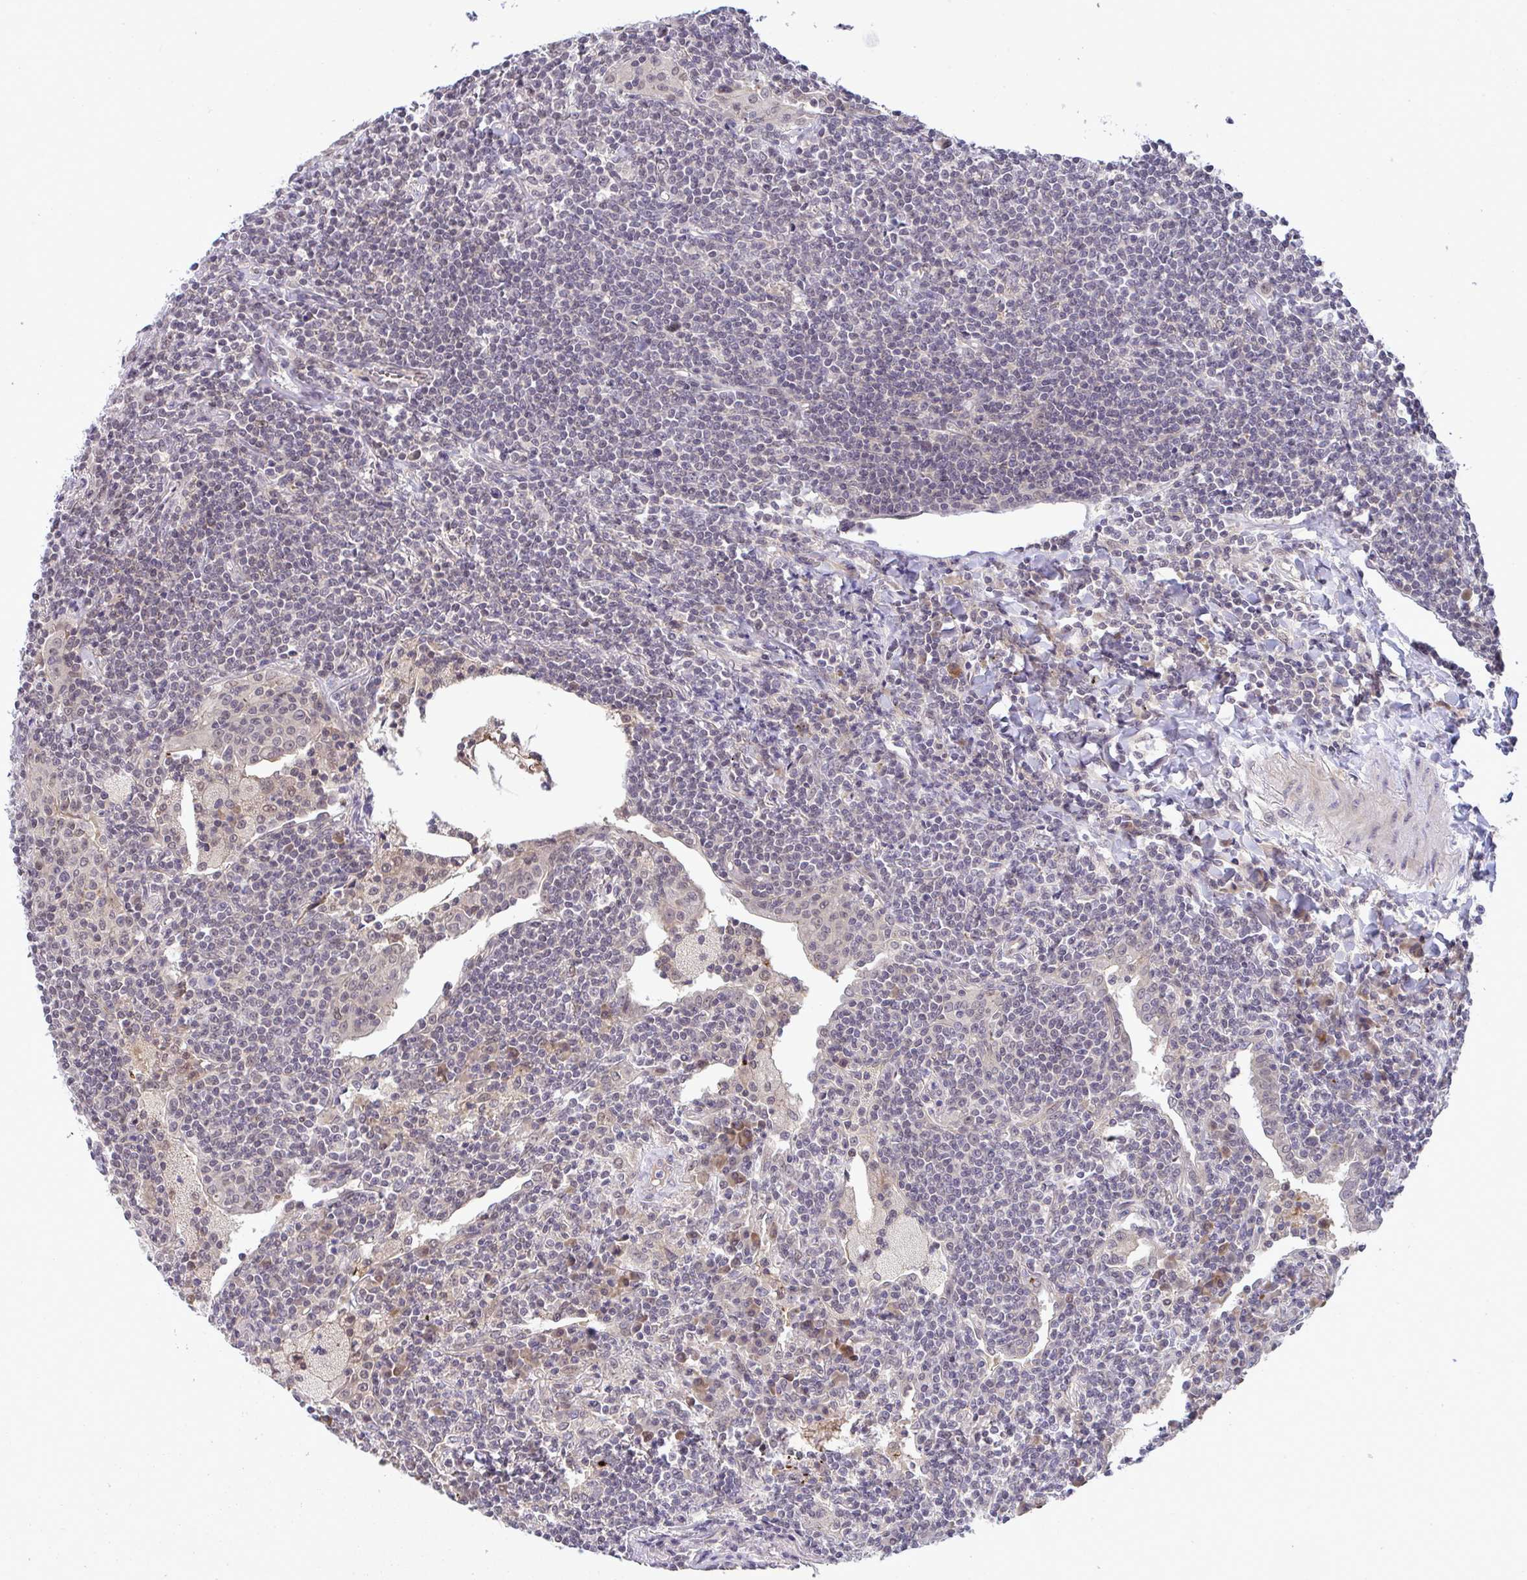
{"staining": {"intensity": "negative", "quantity": "none", "location": "none"}, "tissue": "lymphoma", "cell_type": "Tumor cells", "image_type": "cancer", "snomed": [{"axis": "morphology", "description": "Malignant lymphoma, non-Hodgkin's type, Low grade"}, {"axis": "topography", "description": "Lung"}], "caption": "A photomicrograph of low-grade malignant lymphoma, non-Hodgkin's type stained for a protein displays no brown staining in tumor cells.", "gene": "C9orf64", "patient": {"sex": "female", "age": 71}}